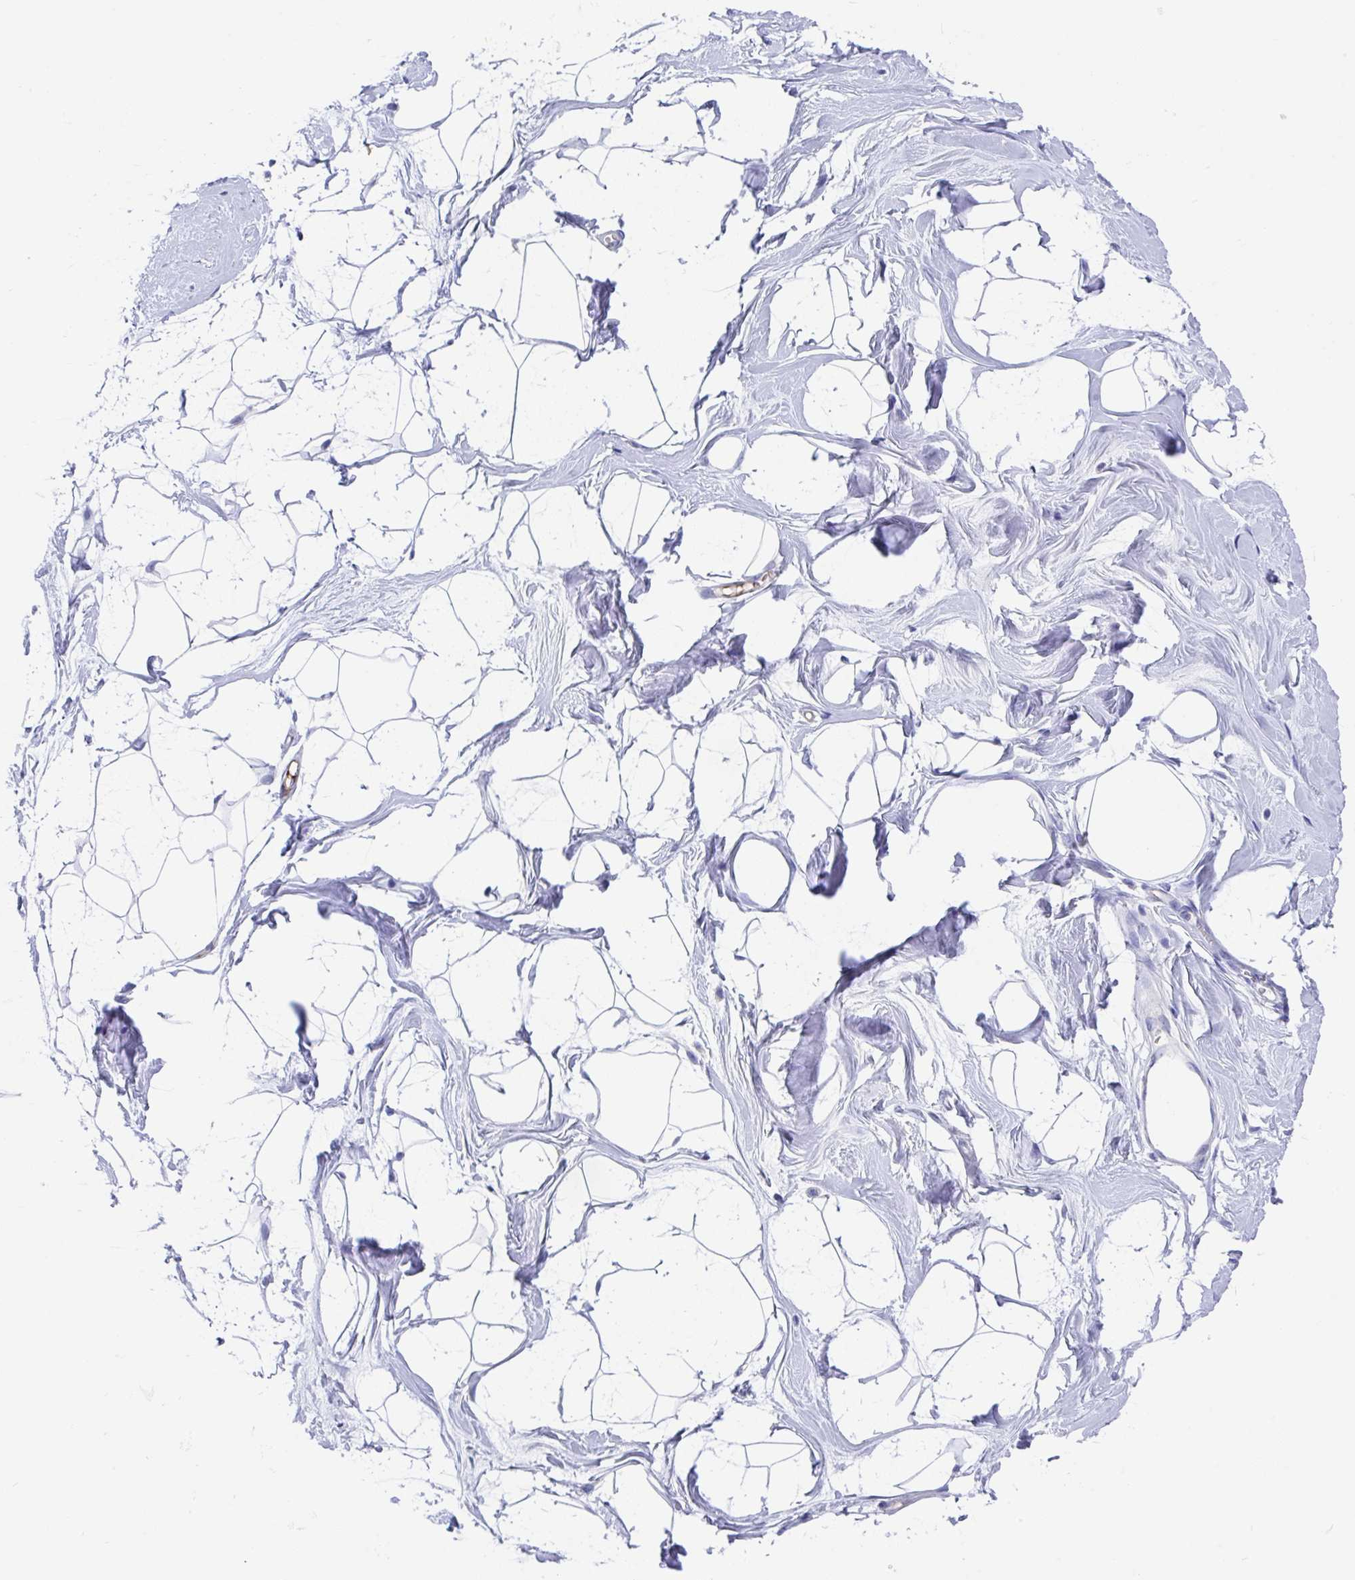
{"staining": {"intensity": "negative", "quantity": "none", "location": "none"}, "tissue": "breast", "cell_type": "Adipocytes", "image_type": "normal", "snomed": [{"axis": "morphology", "description": "Normal tissue, NOS"}, {"axis": "topography", "description": "Breast"}], "caption": "Human breast stained for a protein using immunohistochemistry displays no positivity in adipocytes.", "gene": "CCSAP", "patient": {"sex": "female", "age": 45}}